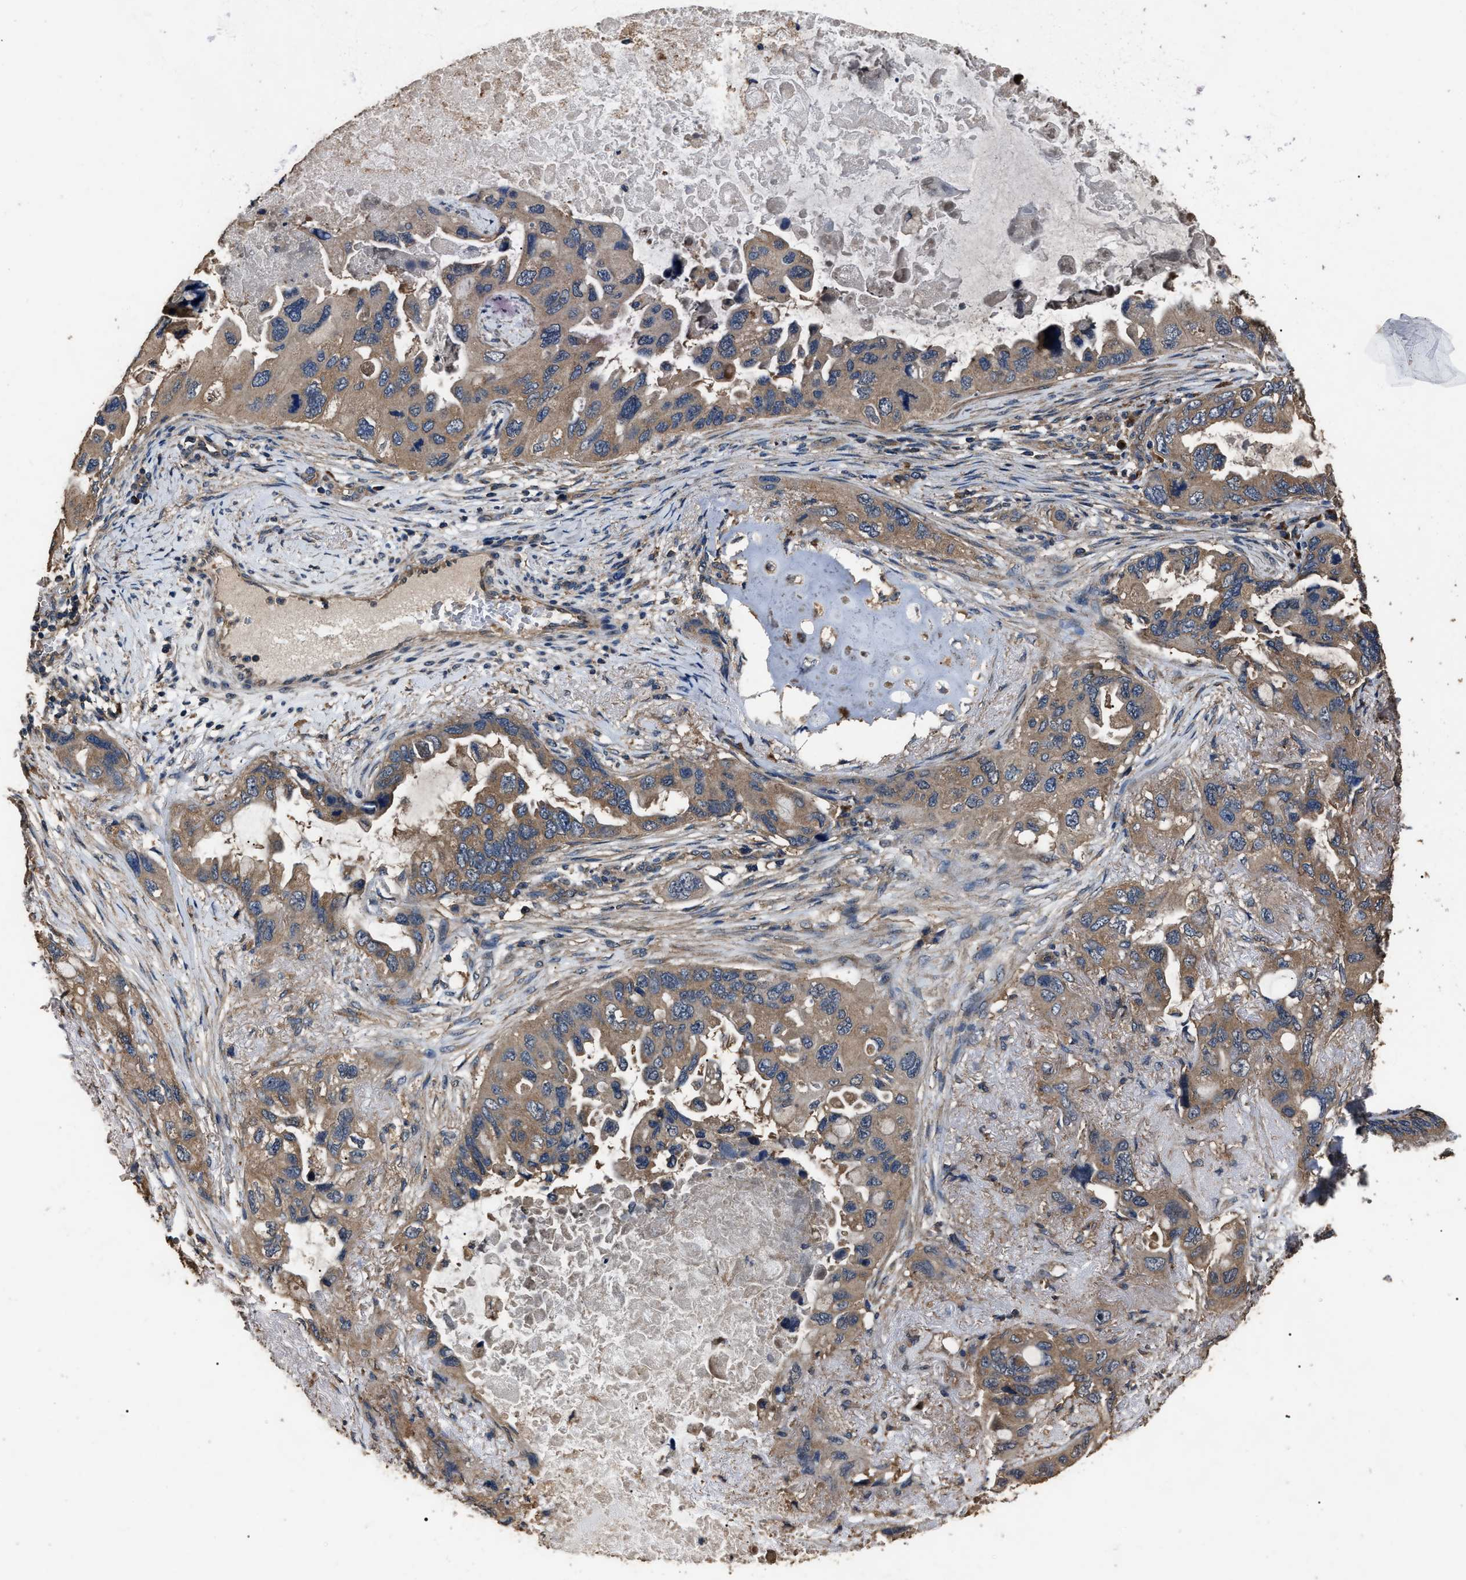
{"staining": {"intensity": "moderate", "quantity": ">75%", "location": "cytoplasmic/membranous"}, "tissue": "lung cancer", "cell_type": "Tumor cells", "image_type": "cancer", "snomed": [{"axis": "morphology", "description": "Squamous cell carcinoma, NOS"}, {"axis": "topography", "description": "Lung"}], "caption": "Immunohistochemistry (DAB) staining of human lung squamous cell carcinoma displays moderate cytoplasmic/membranous protein positivity in about >75% of tumor cells.", "gene": "RNF216", "patient": {"sex": "female", "age": 73}}